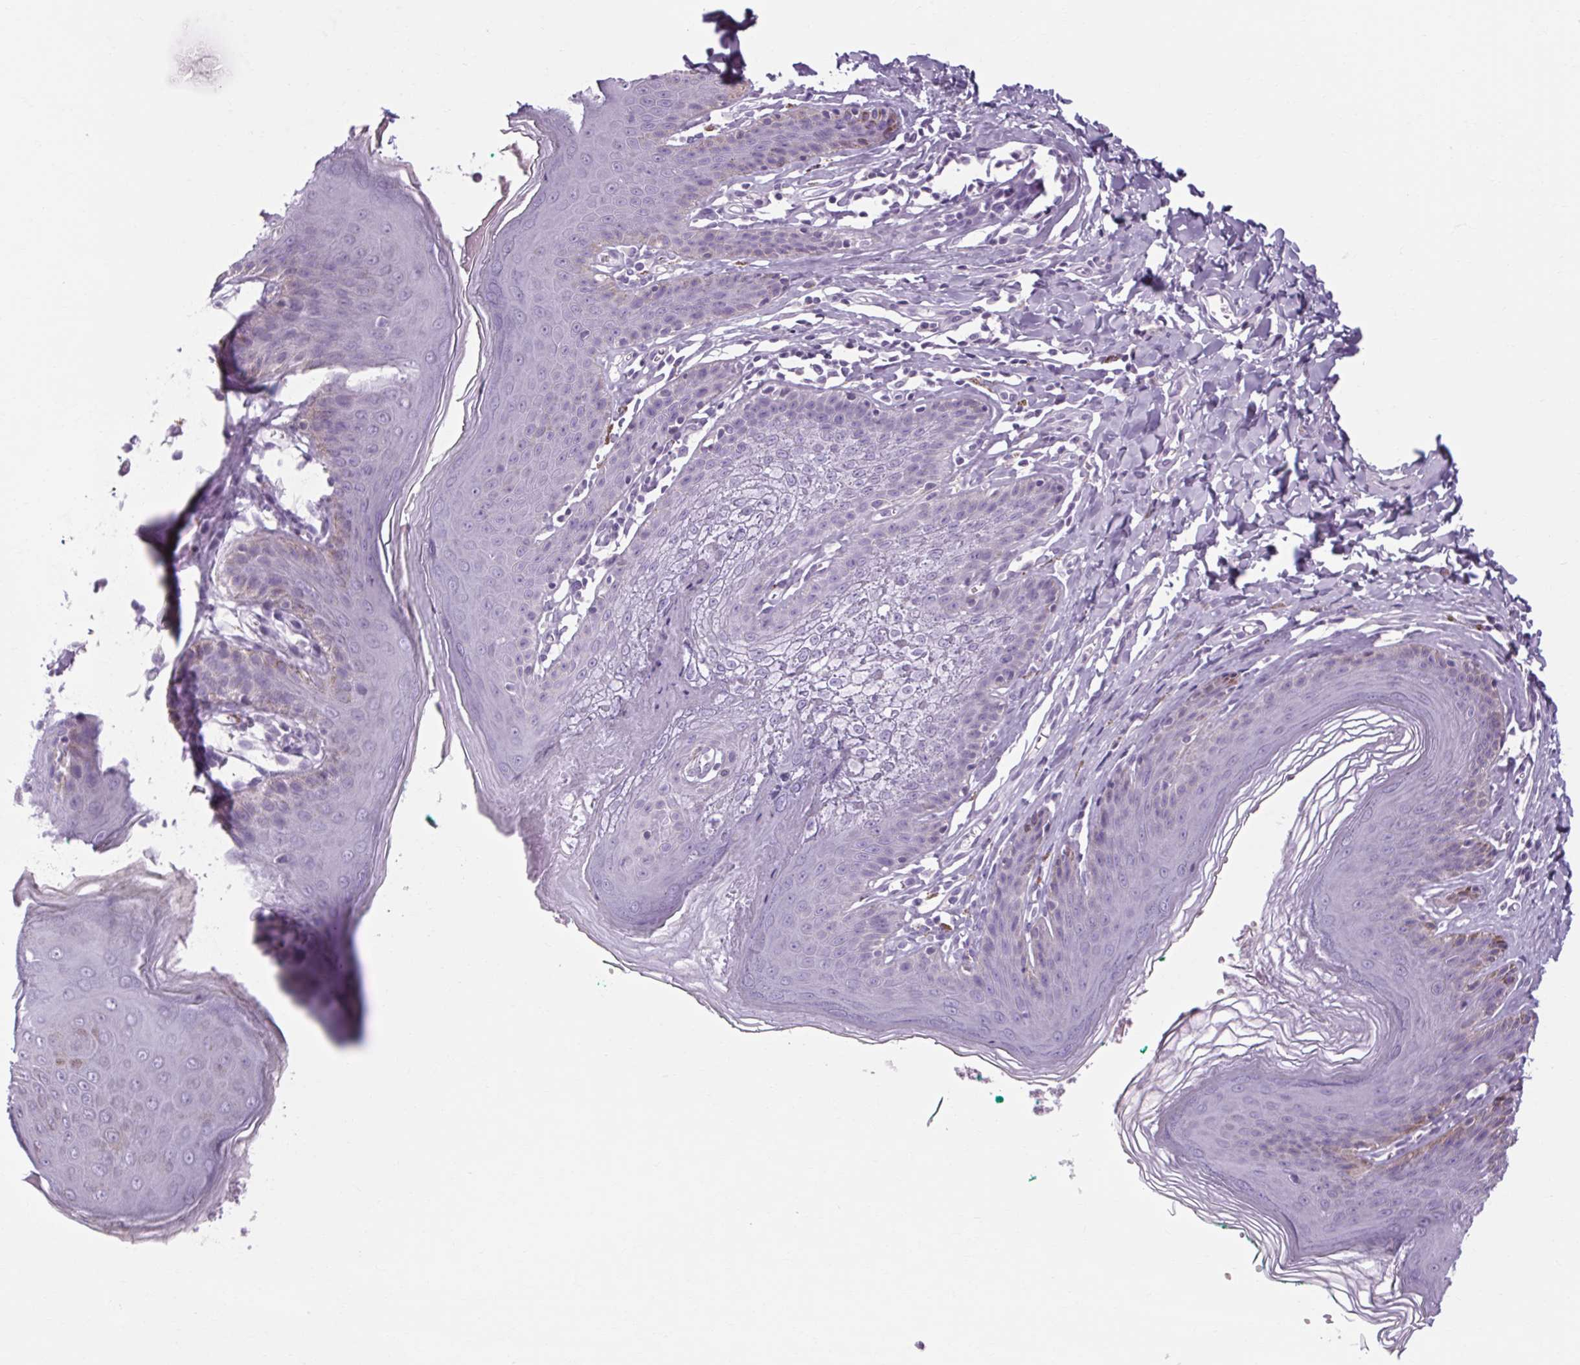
{"staining": {"intensity": "weak", "quantity": "<25%", "location": "cytoplasmic/membranous"}, "tissue": "skin", "cell_type": "Epidermal cells", "image_type": "normal", "snomed": [{"axis": "morphology", "description": "Normal tissue, NOS"}, {"axis": "topography", "description": "Vulva"}, {"axis": "topography", "description": "Peripheral nerve tissue"}], "caption": "High magnification brightfield microscopy of normal skin stained with DAB (brown) and counterstained with hematoxylin (blue): epidermal cells show no significant expression. (DAB (3,3'-diaminobenzidine) immunohistochemistry (IHC) visualized using brightfield microscopy, high magnification).", "gene": "POMC", "patient": {"sex": "female", "age": 66}}